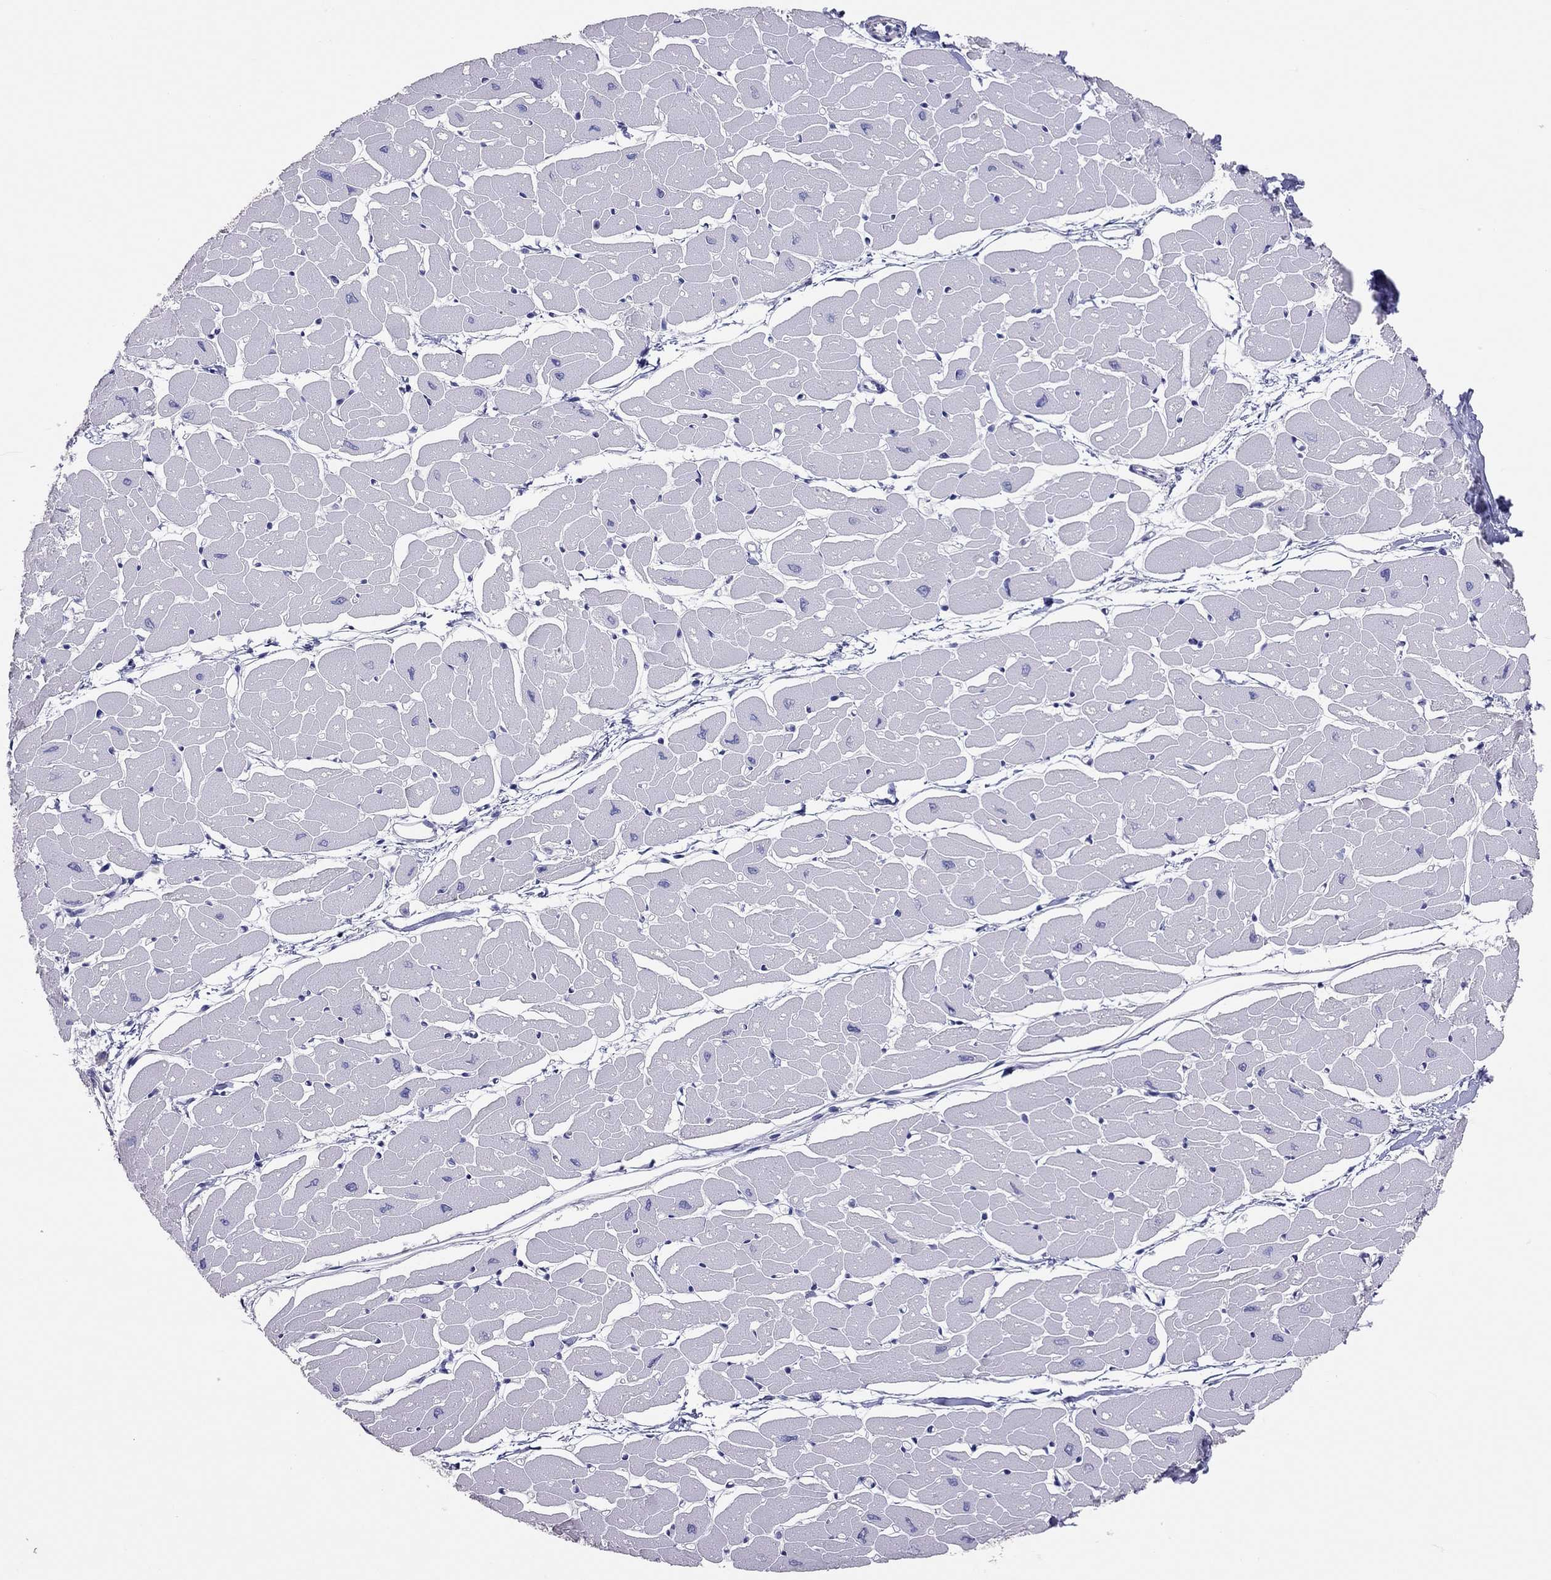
{"staining": {"intensity": "negative", "quantity": "none", "location": "none"}, "tissue": "heart muscle", "cell_type": "Cardiomyocytes", "image_type": "normal", "snomed": [{"axis": "morphology", "description": "Normal tissue, NOS"}, {"axis": "topography", "description": "Heart"}], "caption": "Immunohistochemical staining of benign human heart muscle shows no significant positivity in cardiomyocytes.", "gene": "JHY", "patient": {"sex": "male", "age": 57}}